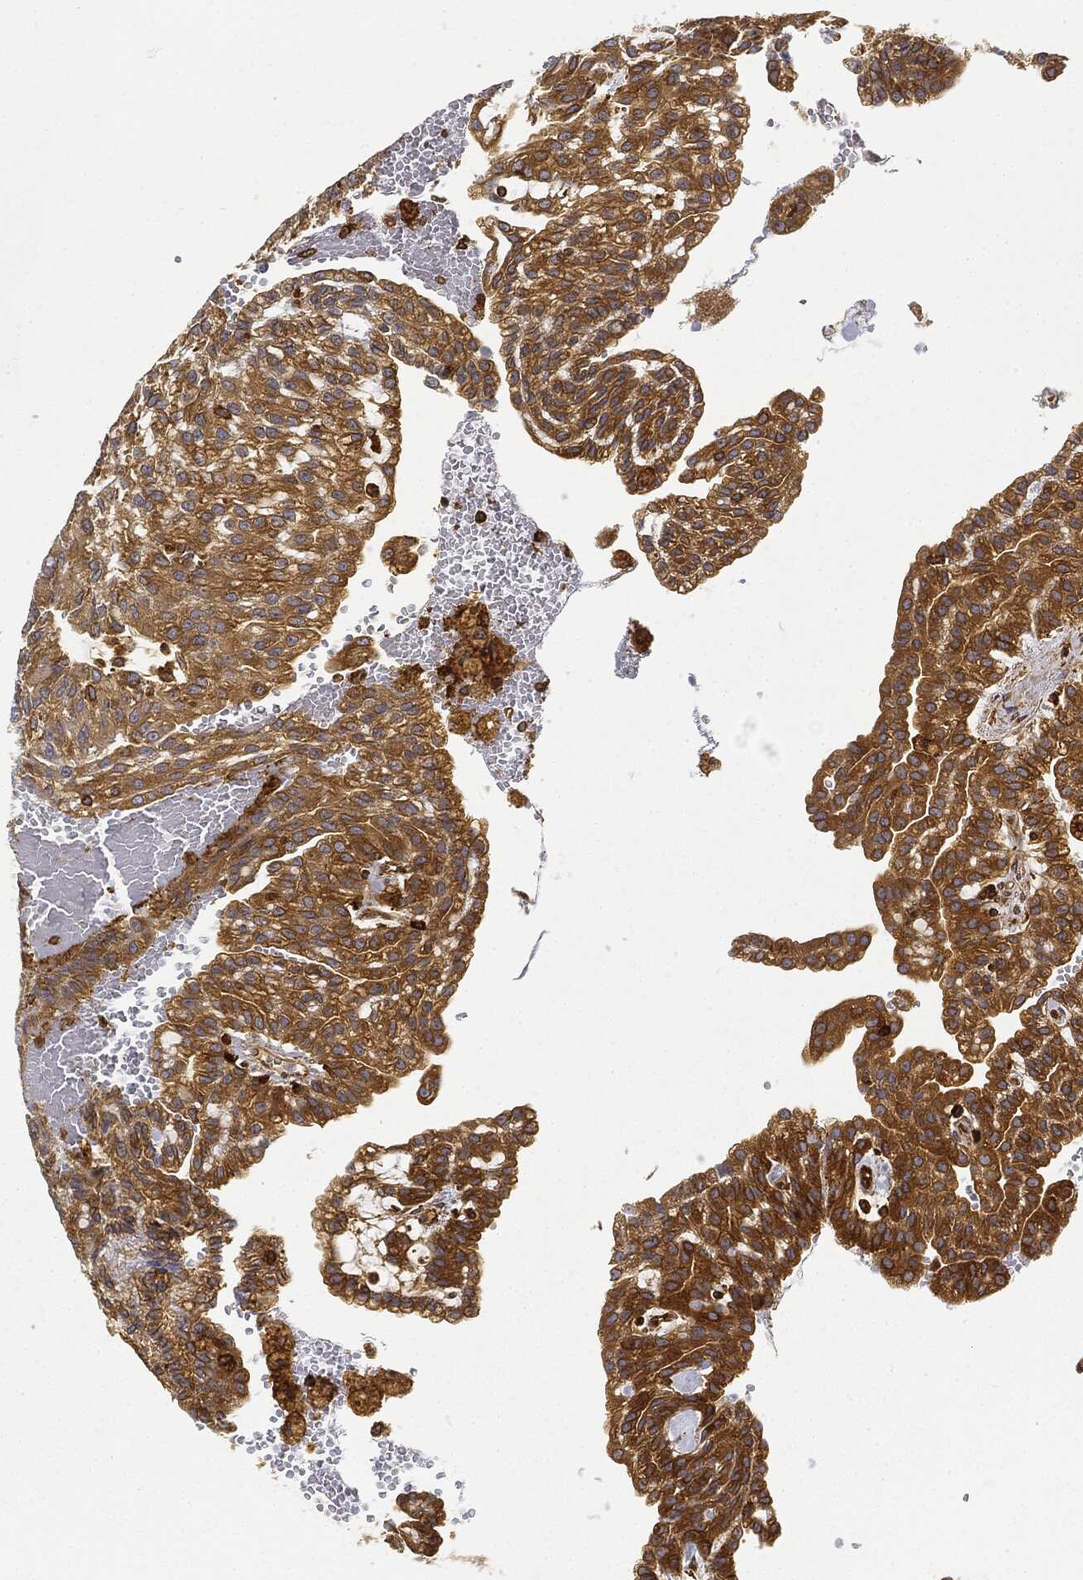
{"staining": {"intensity": "strong", "quantity": "25%-75%", "location": "cytoplasmic/membranous"}, "tissue": "renal cancer", "cell_type": "Tumor cells", "image_type": "cancer", "snomed": [{"axis": "morphology", "description": "Adenocarcinoma, NOS"}, {"axis": "topography", "description": "Kidney"}], "caption": "Immunohistochemistry (IHC) of renal adenocarcinoma displays high levels of strong cytoplasmic/membranous positivity in approximately 25%-75% of tumor cells.", "gene": "WDR1", "patient": {"sex": "male", "age": 63}}